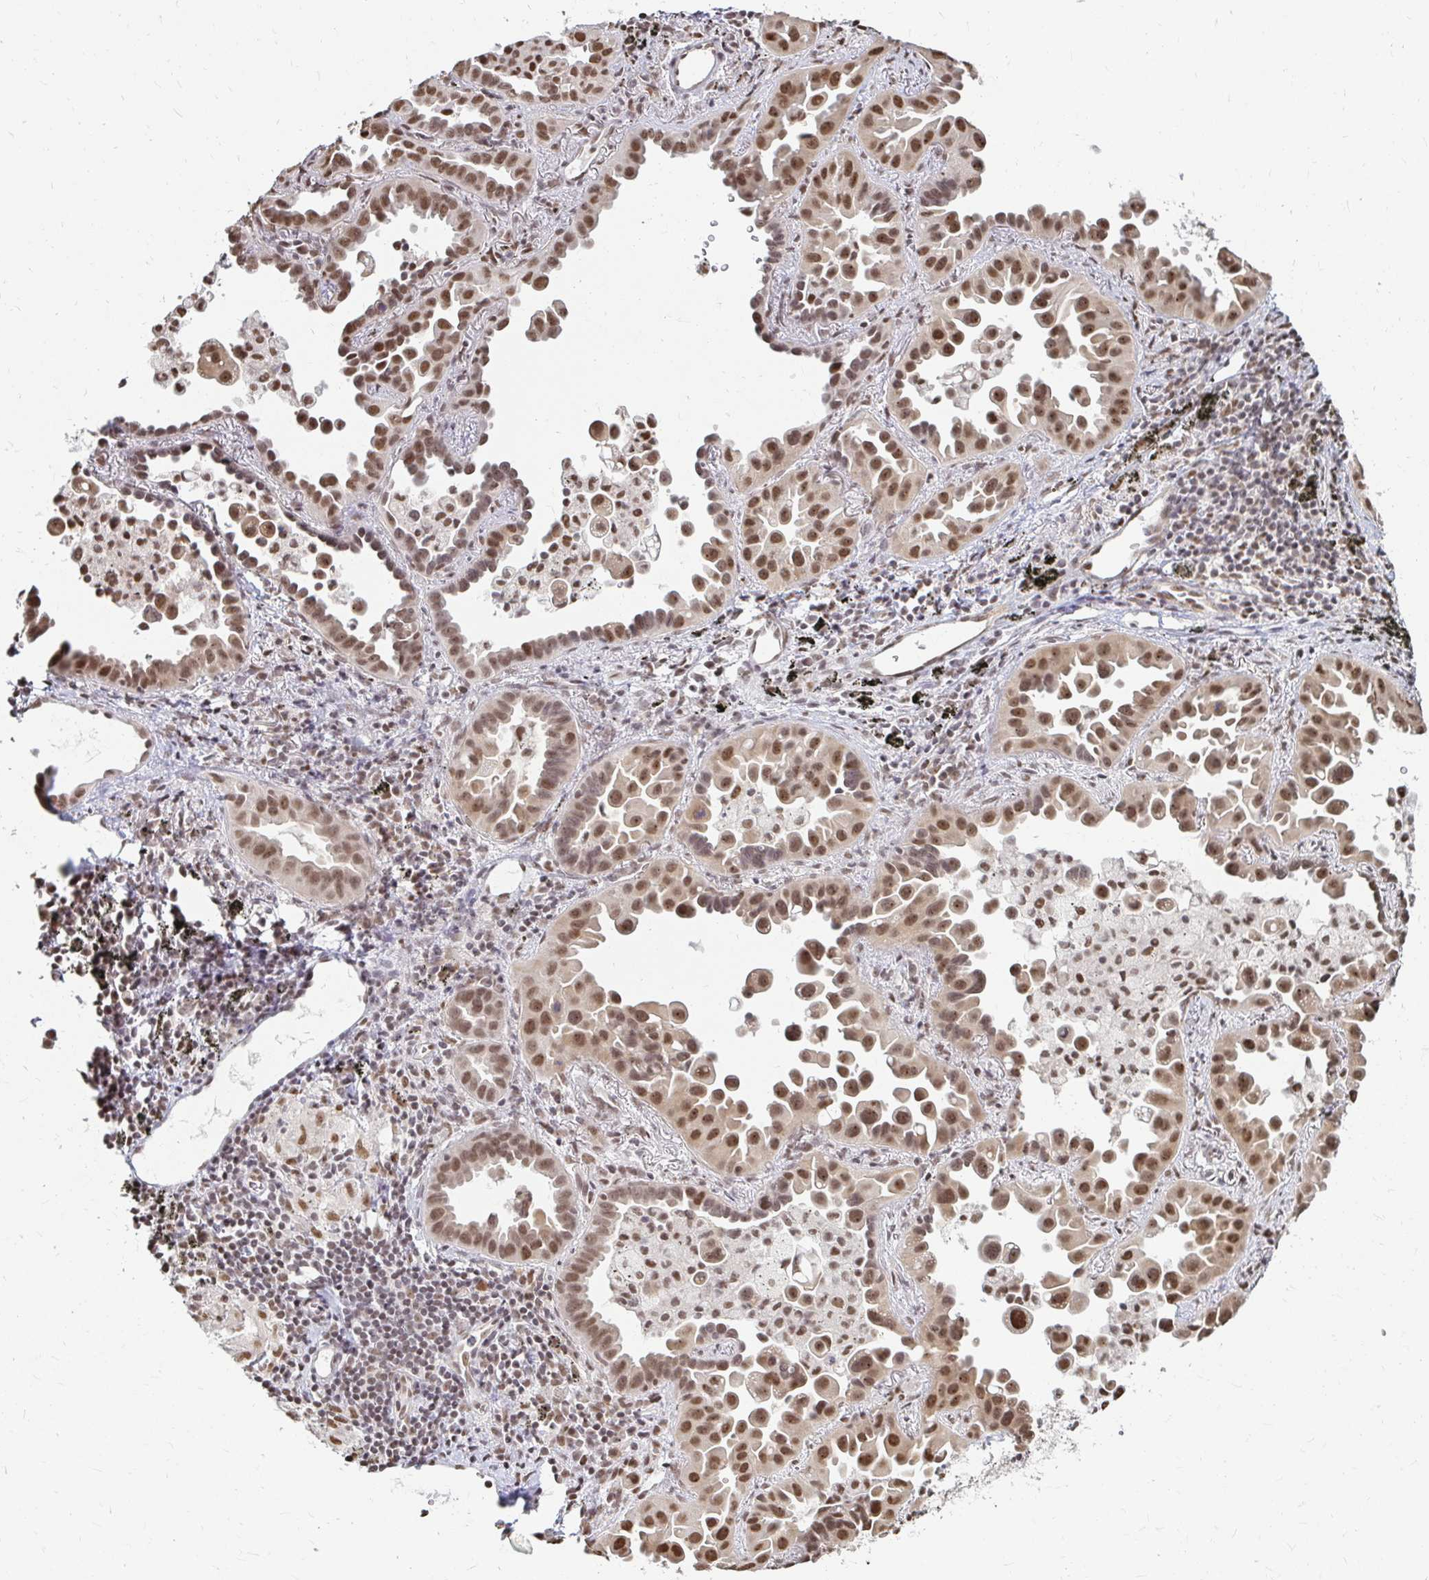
{"staining": {"intensity": "moderate", "quantity": ">75%", "location": "nuclear"}, "tissue": "lung cancer", "cell_type": "Tumor cells", "image_type": "cancer", "snomed": [{"axis": "morphology", "description": "Adenocarcinoma, NOS"}, {"axis": "topography", "description": "Lung"}], "caption": "This is a photomicrograph of immunohistochemistry staining of lung cancer (adenocarcinoma), which shows moderate staining in the nuclear of tumor cells.", "gene": "HNRNPU", "patient": {"sex": "male", "age": 68}}